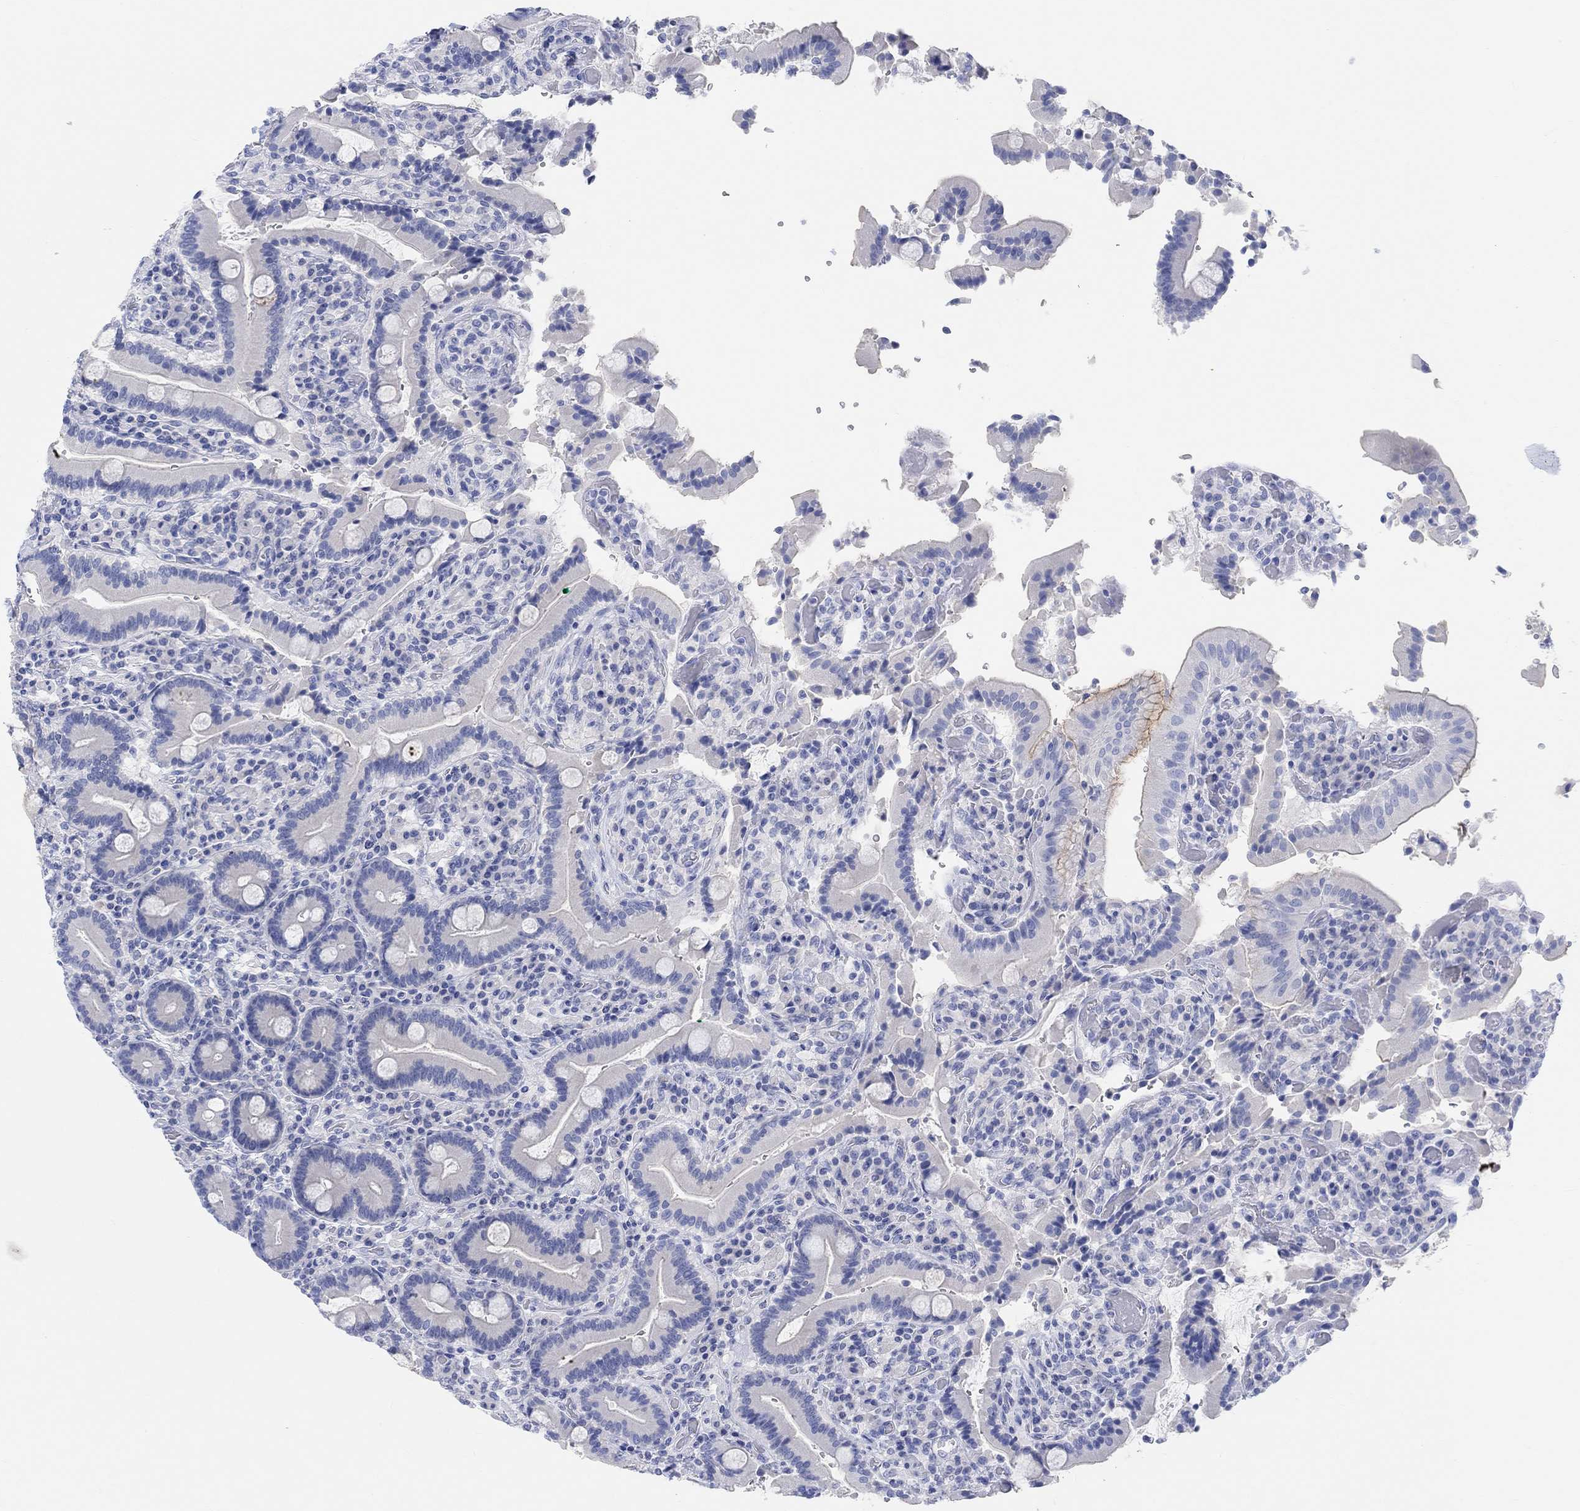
{"staining": {"intensity": "negative", "quantity": "none", "location": "none"}, "tissue": "duodenum", "cell_type": "Glandular cells", "image_type": "normal", "snomed": [{"axis": "morphology", "description": "Normal tissue, NOS"}, {"axis": "topography", "description": "Duodenum"}], "caption": "This is an immunohistochemistry (IHC) photomicrograph of unremarkable human duodenum. There is no staining in glandular cells.", "gene": "XIRP2", "patient": {"sex": "female", "age": 62}}